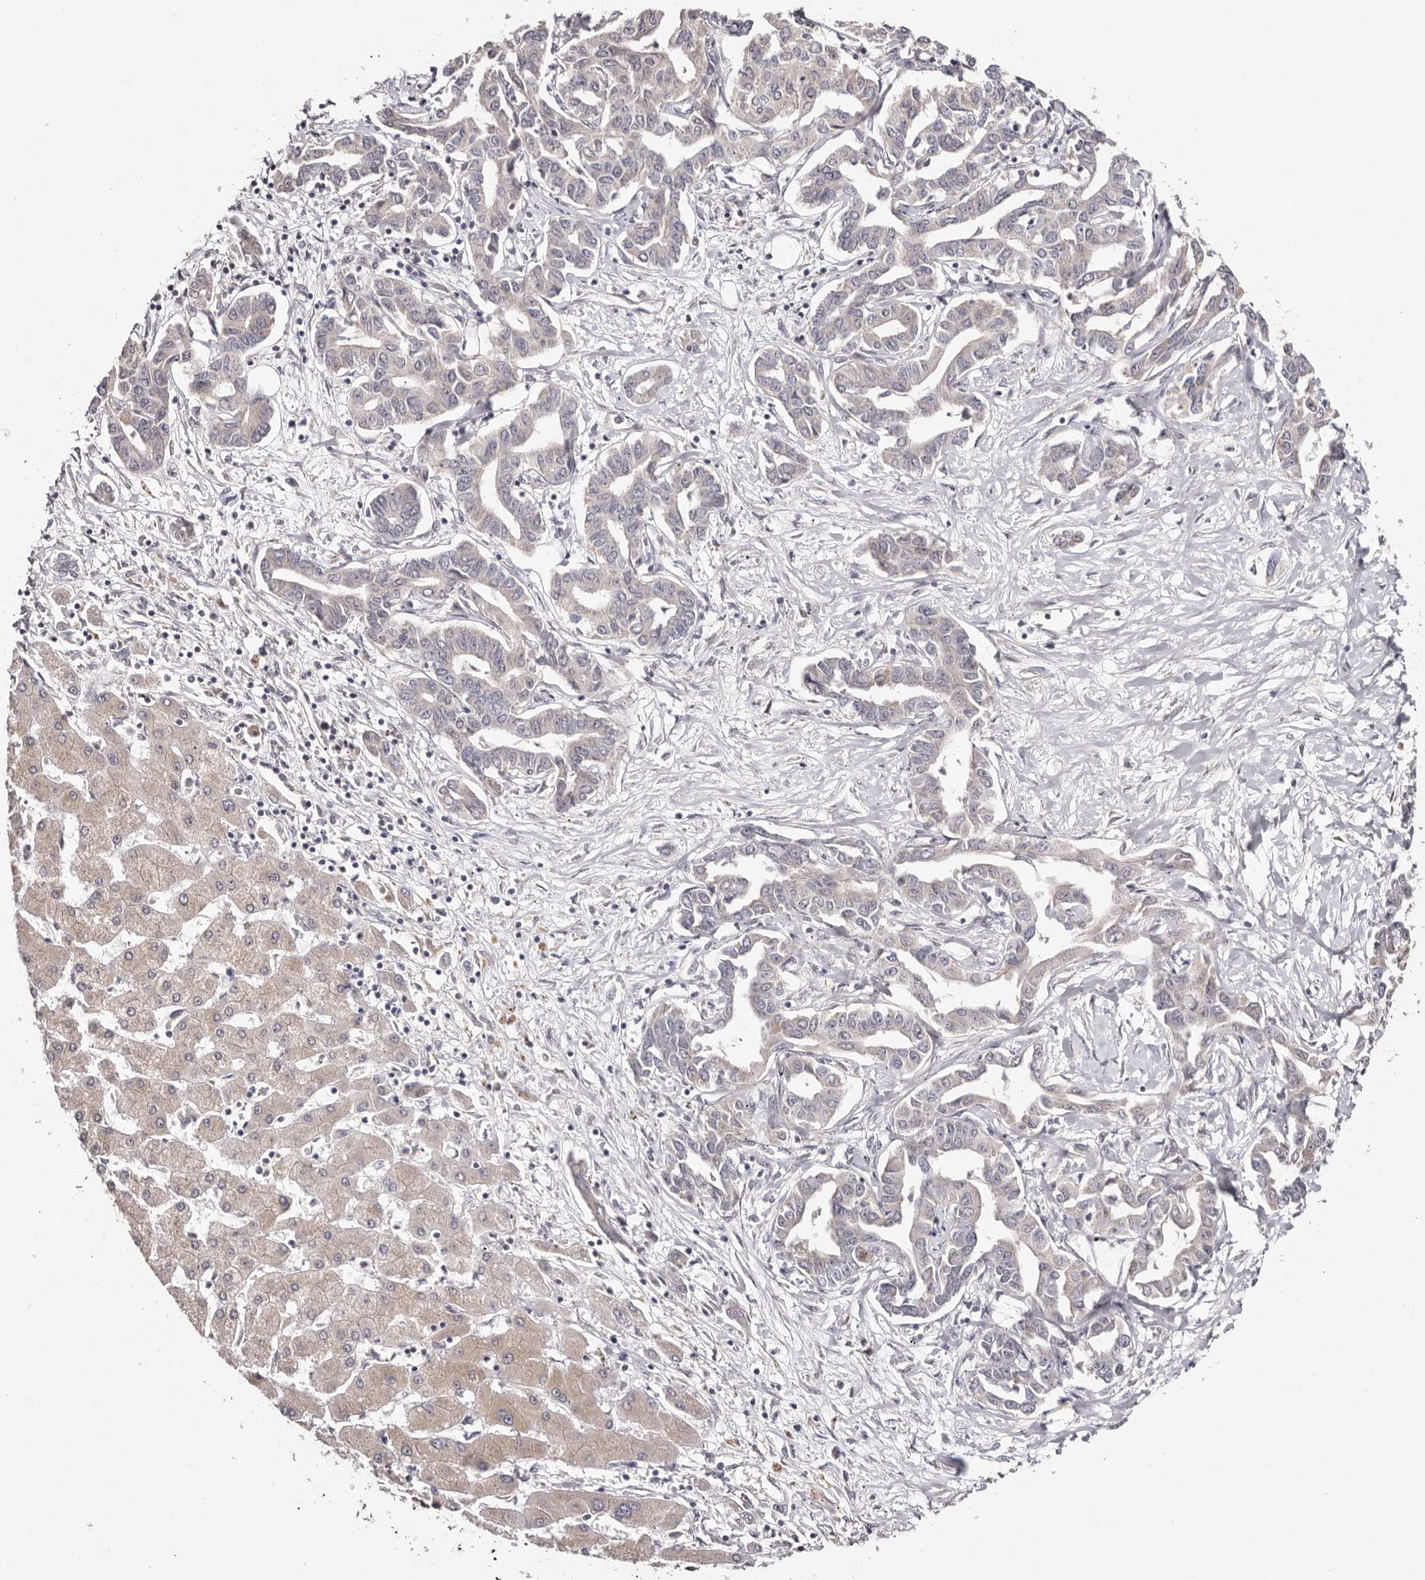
{"staining": {"intensity": "negative", "quantity": "none", "location": "none"}, "tissue": "liver cancer", "cell_type": "Tumor cells", "image_type": "cancer", "snomed": [{"axis": "morphology", "description": "Cholangiocarcinoma"}, {"axis": "topography", "description": "Liver"}], "caption": "Immunohistochemistry photomicrograph of cholangiocarcinoma (liver) stained for a protein (brown), which exhibits no expression in tumor cells. The staining is performed using DAB brown chromogen with nuclei counter-stained in using hematoxylin.", "gene": "EGR3", "patient": {"sex": "male", "age": 59}}